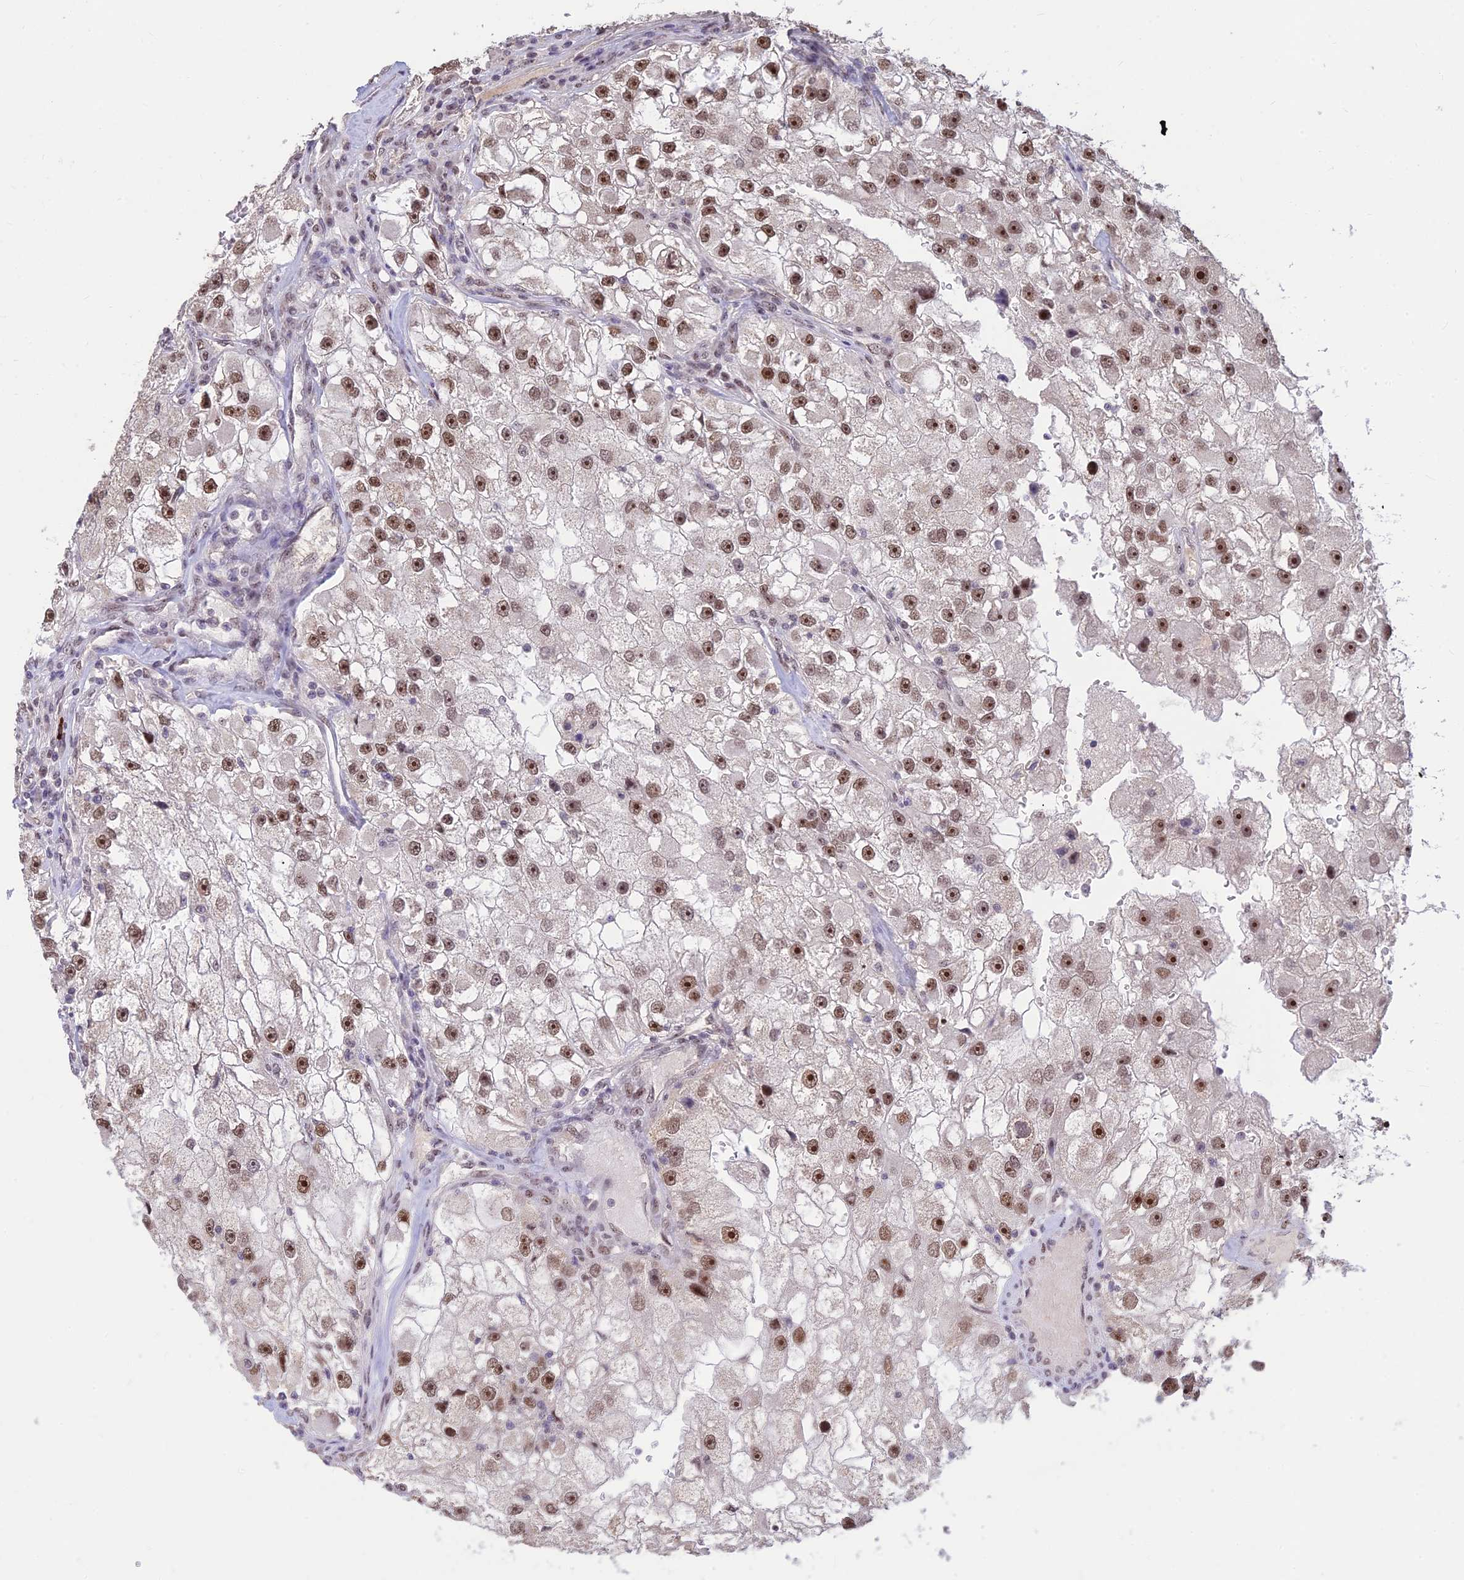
{"staining": {"intensity": "moderate", "quantity": ">75%", "location": "nuclear"}, "tissue": "renal cancer", "cell_type": "Tumor cells", "image_type": "cancer", "snomed": [{"axis": "morphology", "description": "Adenocarcinoma, NOS"}, {"axis": "topography", "description": "Kidney"}], "caption": "Brown immunohistochemical staining in human adenocarcinoma (renal) shows moderate nuclear expression in approximately >75% of tumor cells. (IHC, brightfield microscopy, high magnification).", "gene": "POLR1G", "patient": {"sex": "male", "age": 63}}